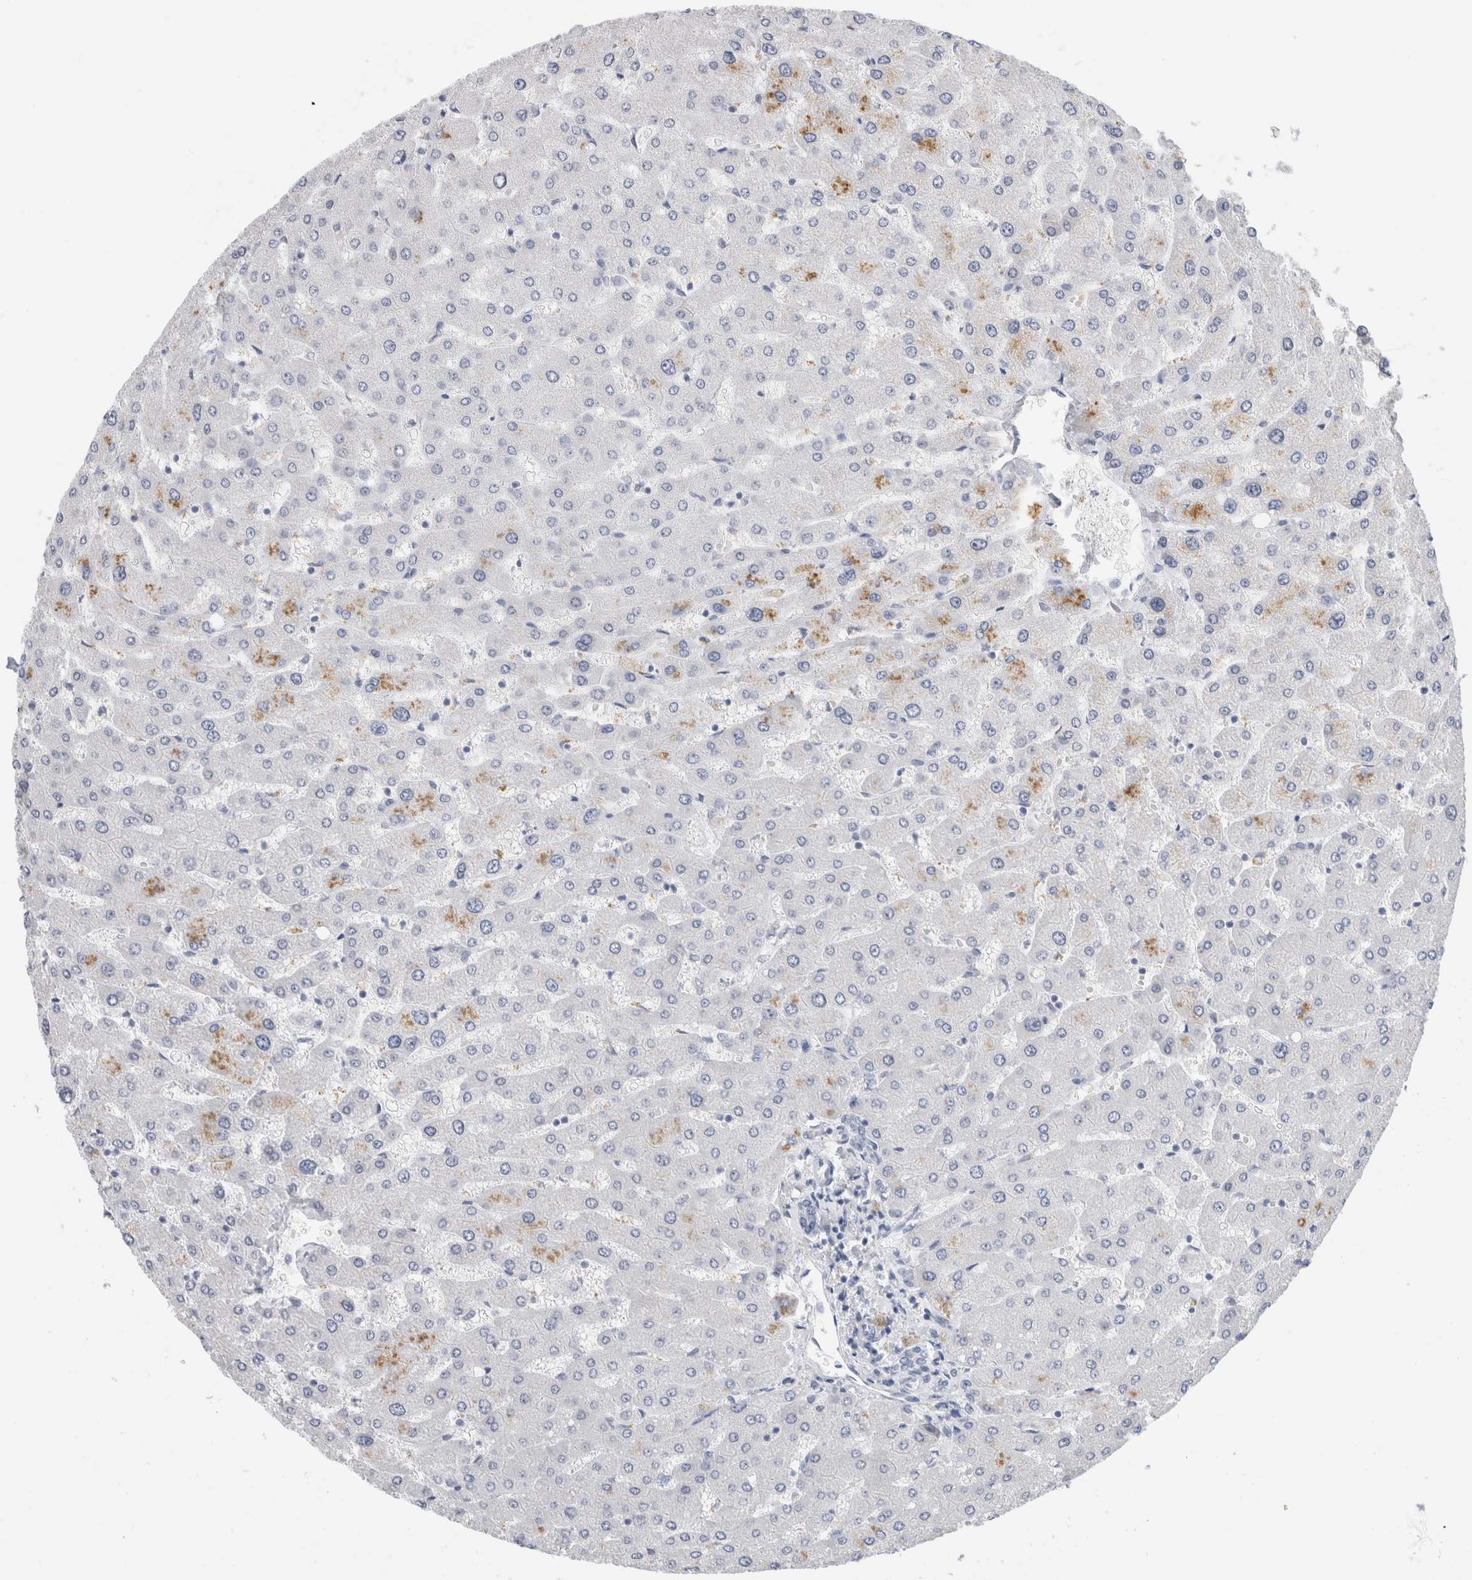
{"staining": {"intensity": "negative", "quantity": "none", "location": "none"}, "tissue": "liver", "cell_type": "Cholangiocytes", "image_type": "normal", "snomed": [{"axis": "morphology", "description": "Normal tissue, NOS"}, {"axis": "topography", "description": "Liver"}], "caption": "Photomicrograph shows no significant protein positivity in cholangiocytes of unremarkable liver. (DAB IHC with hematoxylin counter stain).", "gene": "BCAN", "patient": {"sex": "male", "age": 55}}